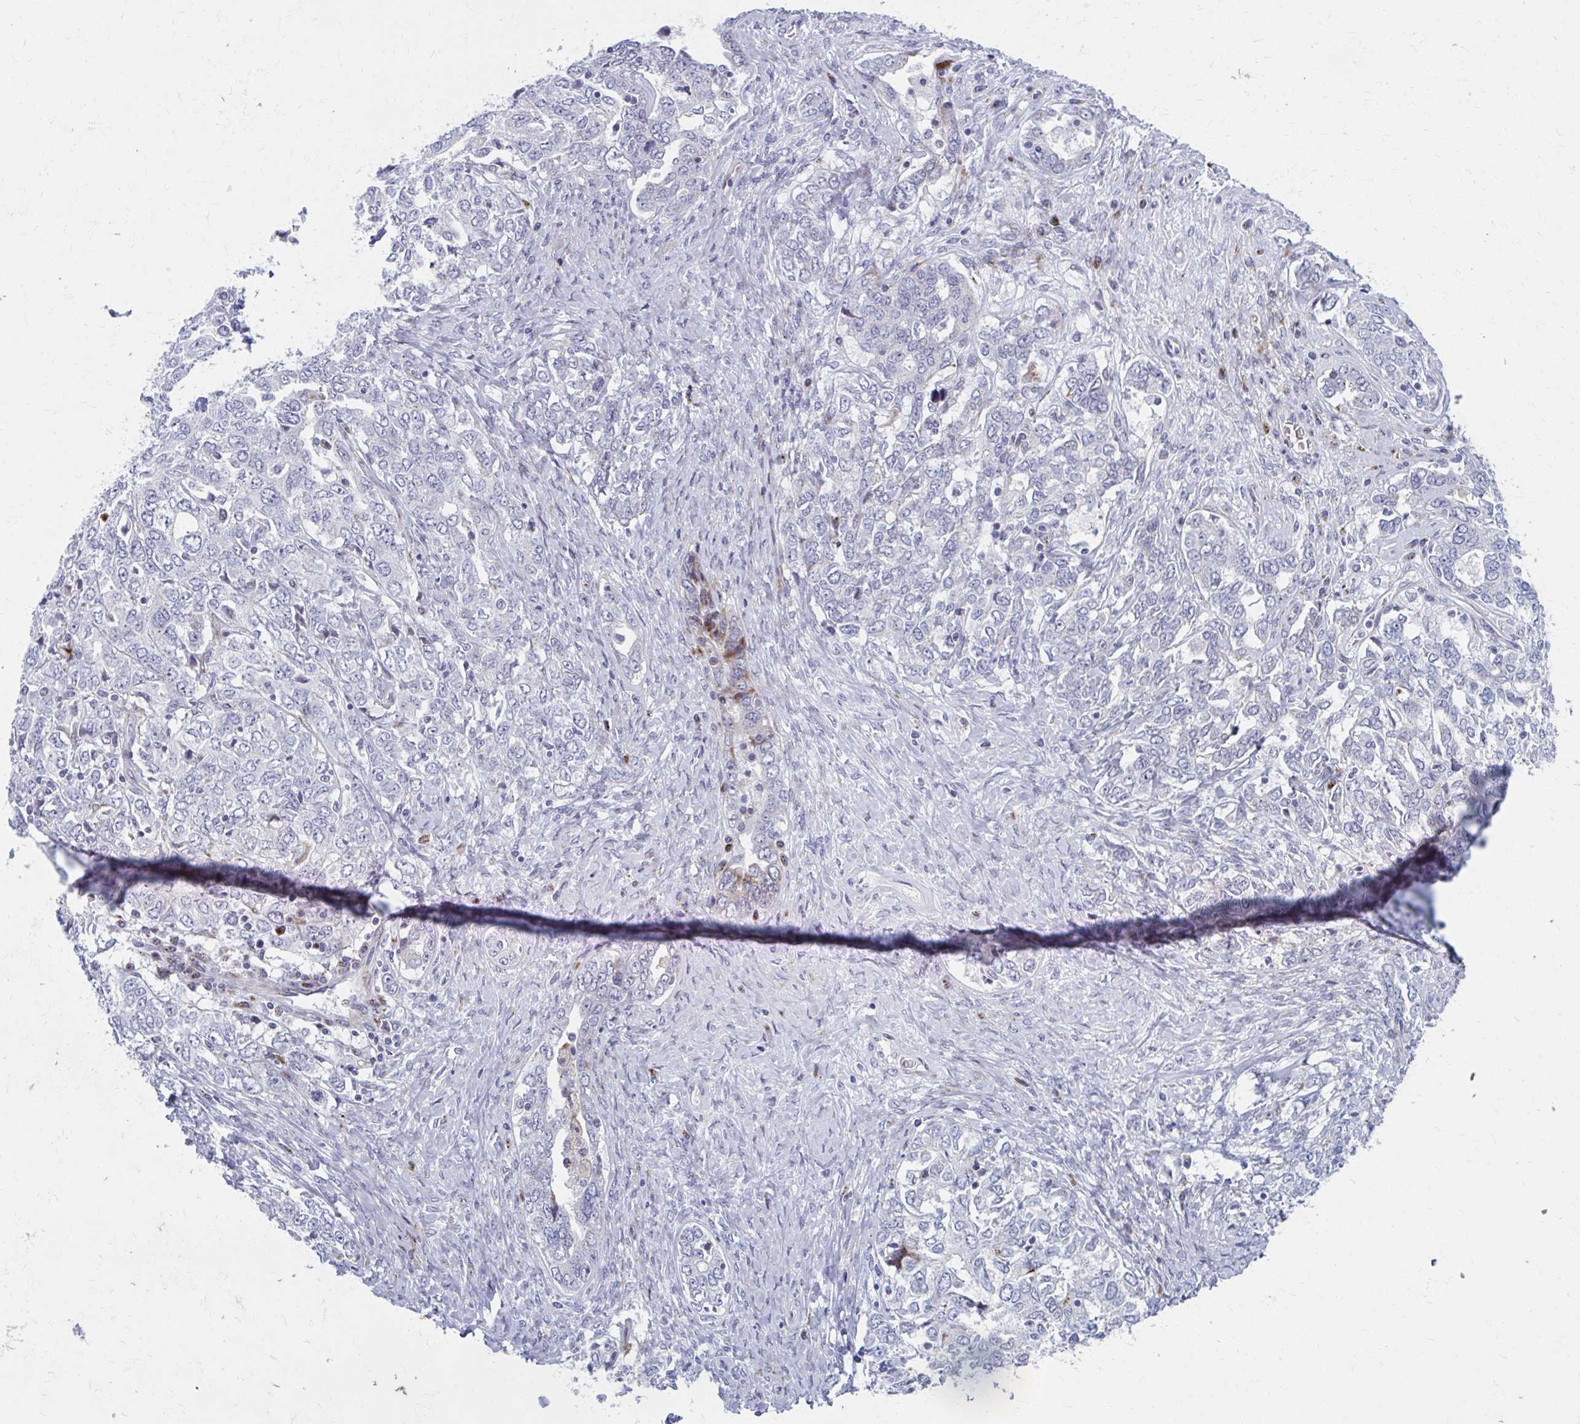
{"staining": {"intensity": "negative", "quantity": "none", "location": "none"}, "tissue": "ovarian cancer", "cell_type": "Tumor cells", "image_type": "cancer", "snomed": [{"axis": "morphology", "description": "Carcinoma, endometroid"}, {"axis": "topography", "description": "Ovary"}], "caption": "The immunohistochemistry image has no significant staining in tumor cells of ovarian cancer (endometroid carcinoma) tissue. (Immunohistochemistry (ihc), brightfield microscopy, high magnification).", "gene": "OLFM2", "patient": {"sex": "female", "age": 62}}